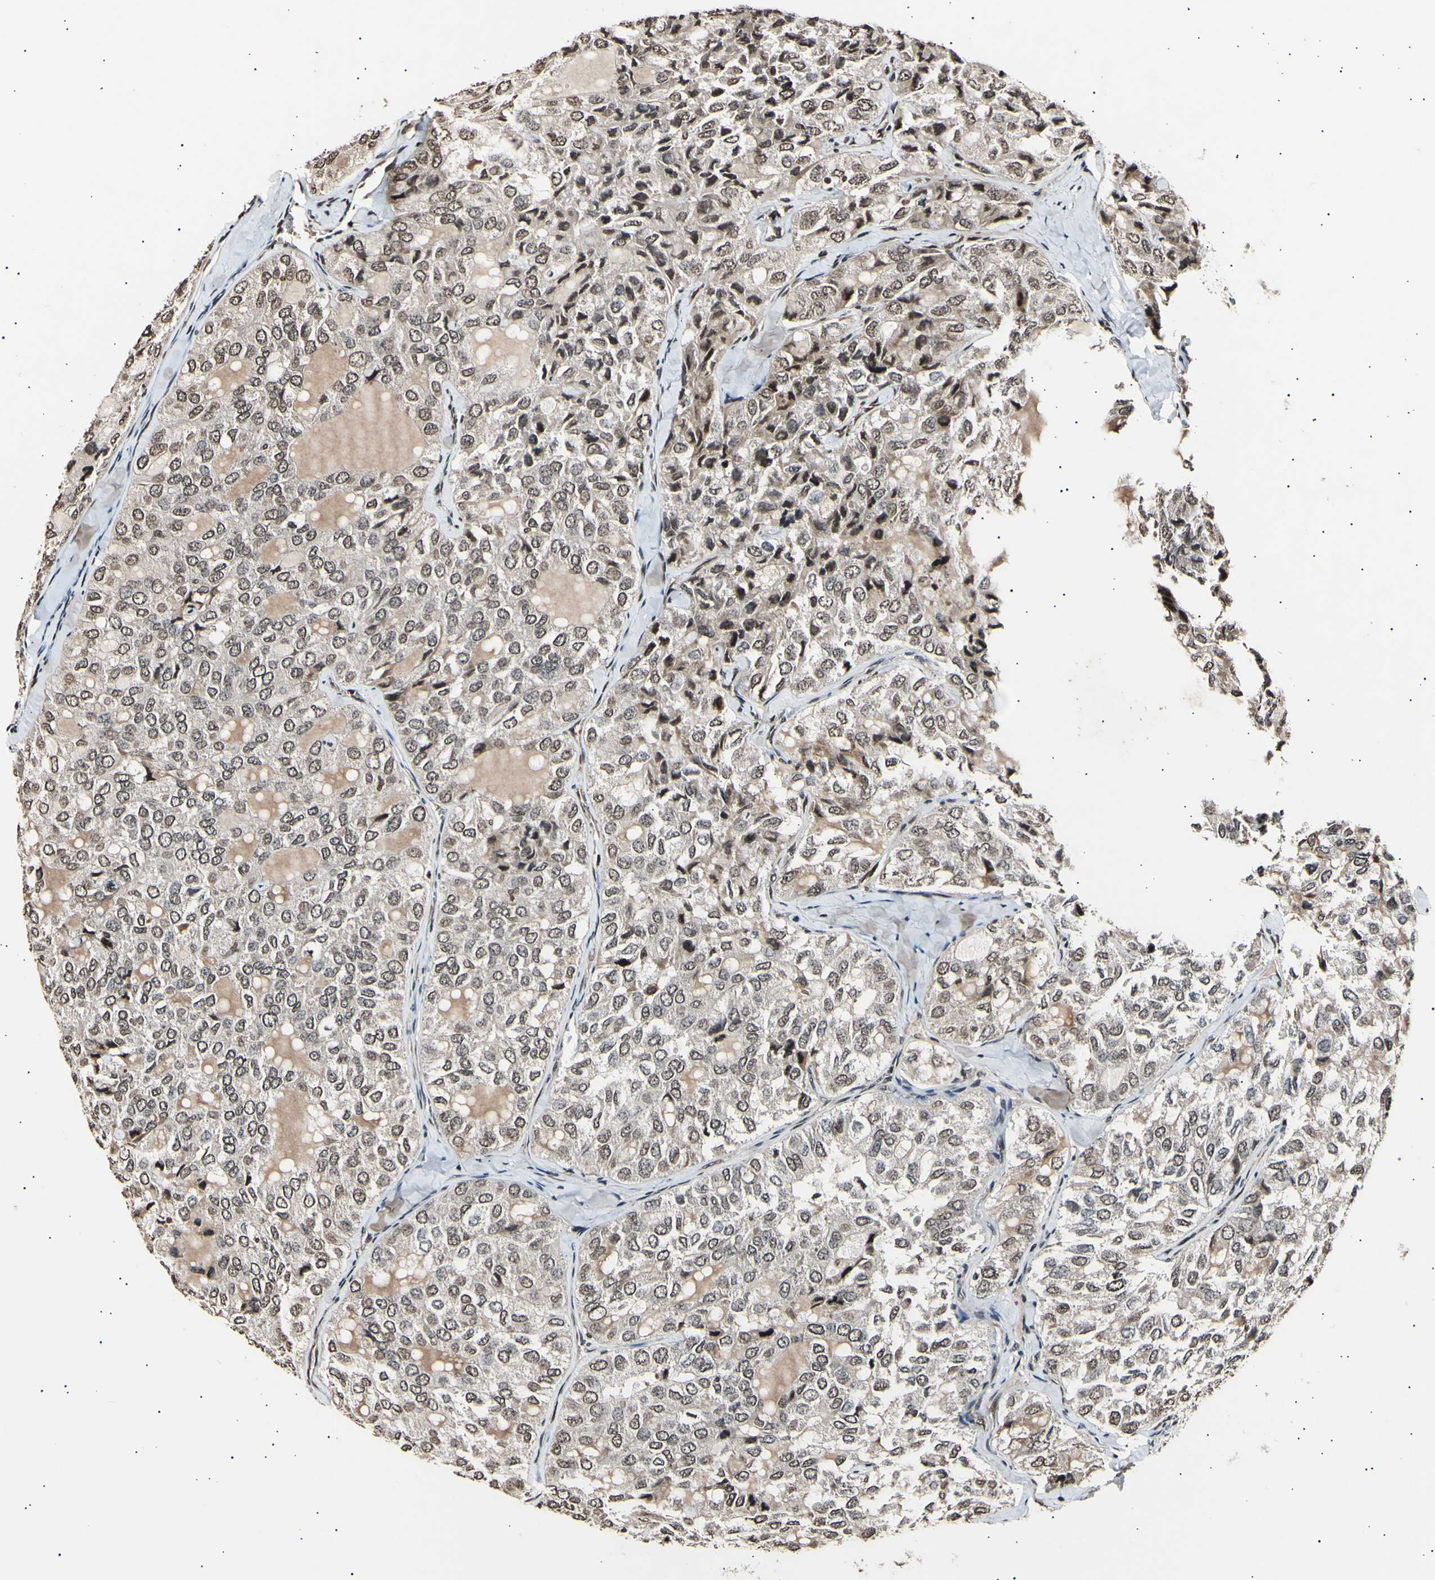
{"staining": {"intensity": "moderate", "quantity": ">75%", "location": "cytoplasmic/membranous,nuclear"}, "tissue": "thyroid cancer", "cell_type": "Tumor cells", "image_type": "cancer", "snomed": [{"axis": "morphology", "description": "Follicular adenoma carcinoma, NOS"}, {"axis": "topography", "description": "Thyroid gland"}], "caption": "Immunohistochemical staining of thyroid cancer demonstrates medium levels of moderate cytoplasmic/membranous and nuclear staining in about >75% of tumor cells.", "gene": "ANAPC7", "patient": {"sex": "male", "age": 75}}